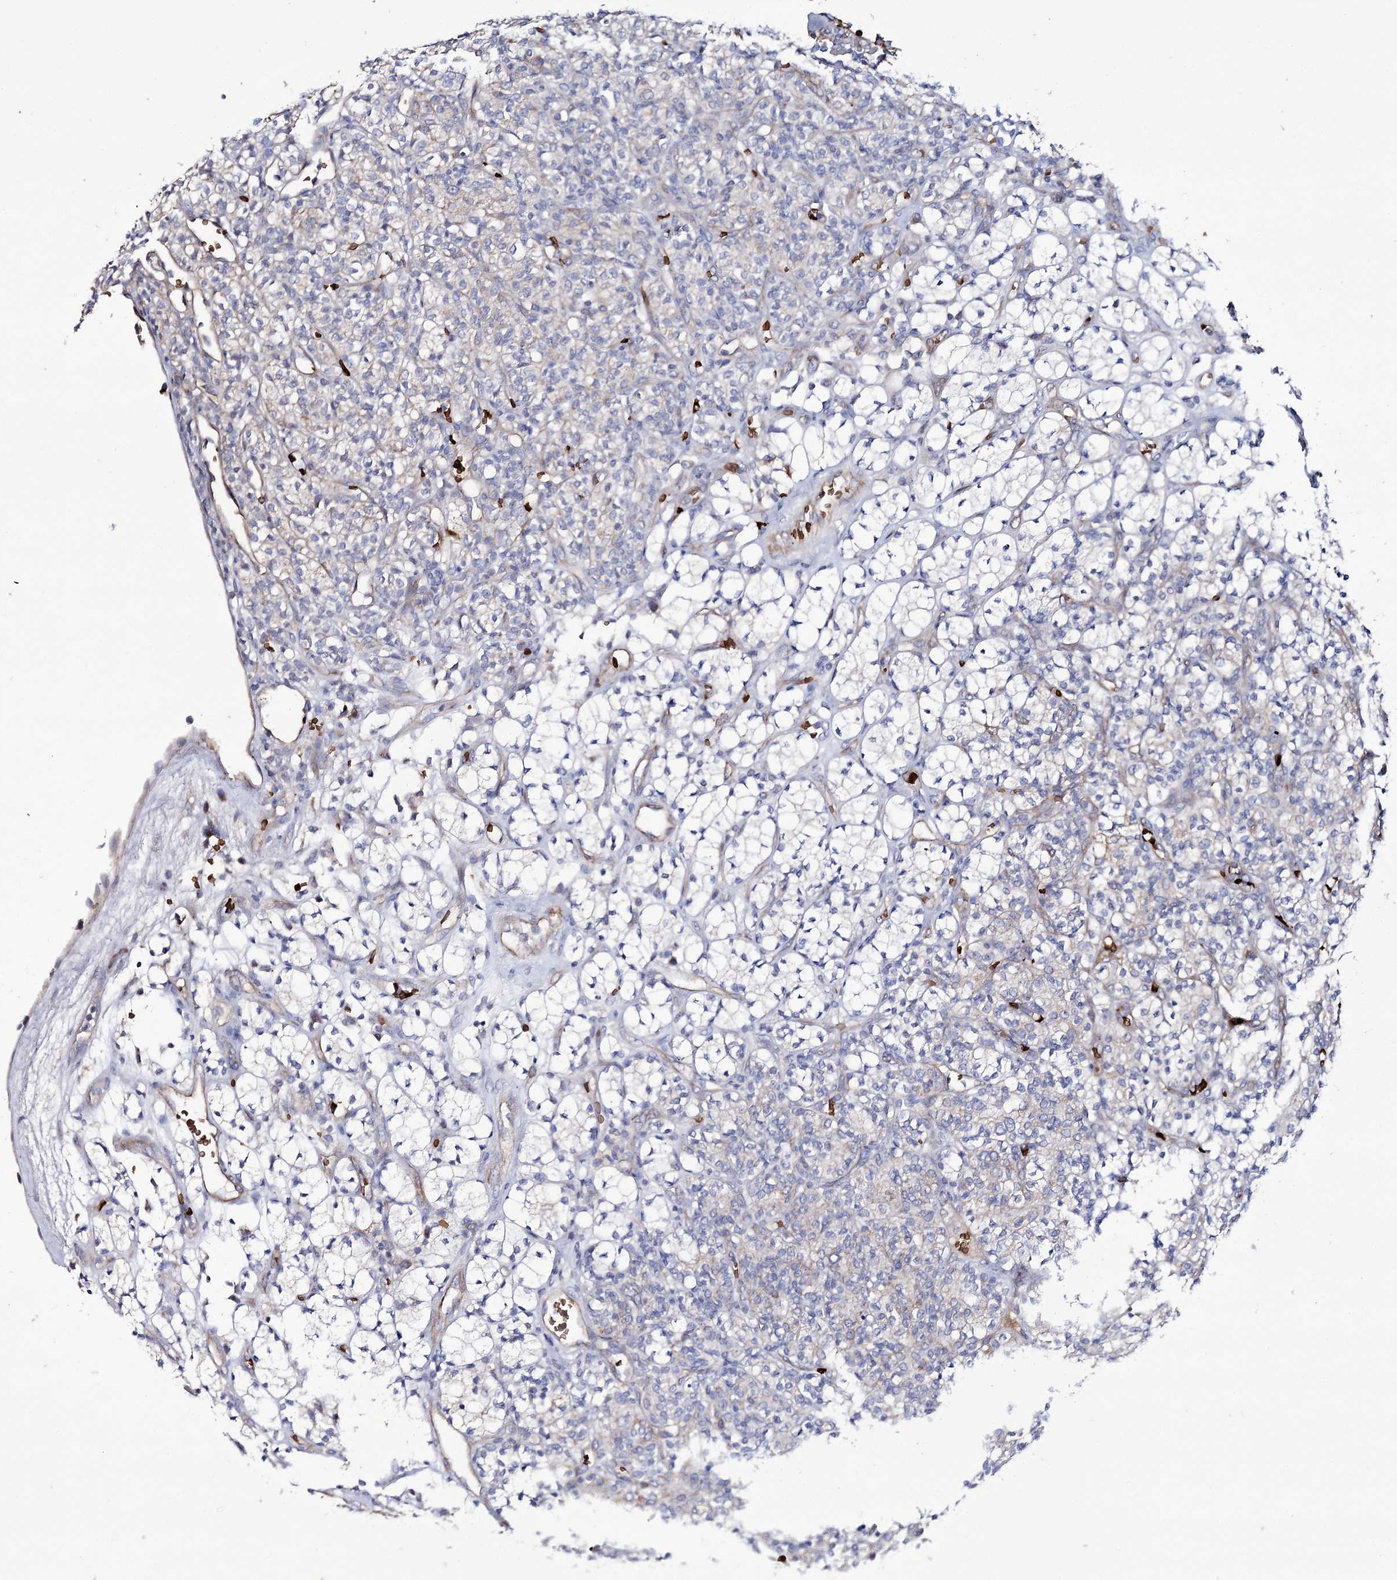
{"staining": {"intensity": "negative", "quantity": "none", "location": "none"}, "tissue": "renal cancer", "cell_type": "Tumor cells", "image_type": "cancer", "snomed": [{"axis": "morphology", "description": "Adenocarcinoma, NOS"}, {"axis": "topography", "description": "Kidney"}], "caption": "An IHC micrograph of renal cancer is shown. There is no staining in tumor cells of renal cancer.", "gene": "GBF1", "patient": {"sex": "male", "age": 77}}